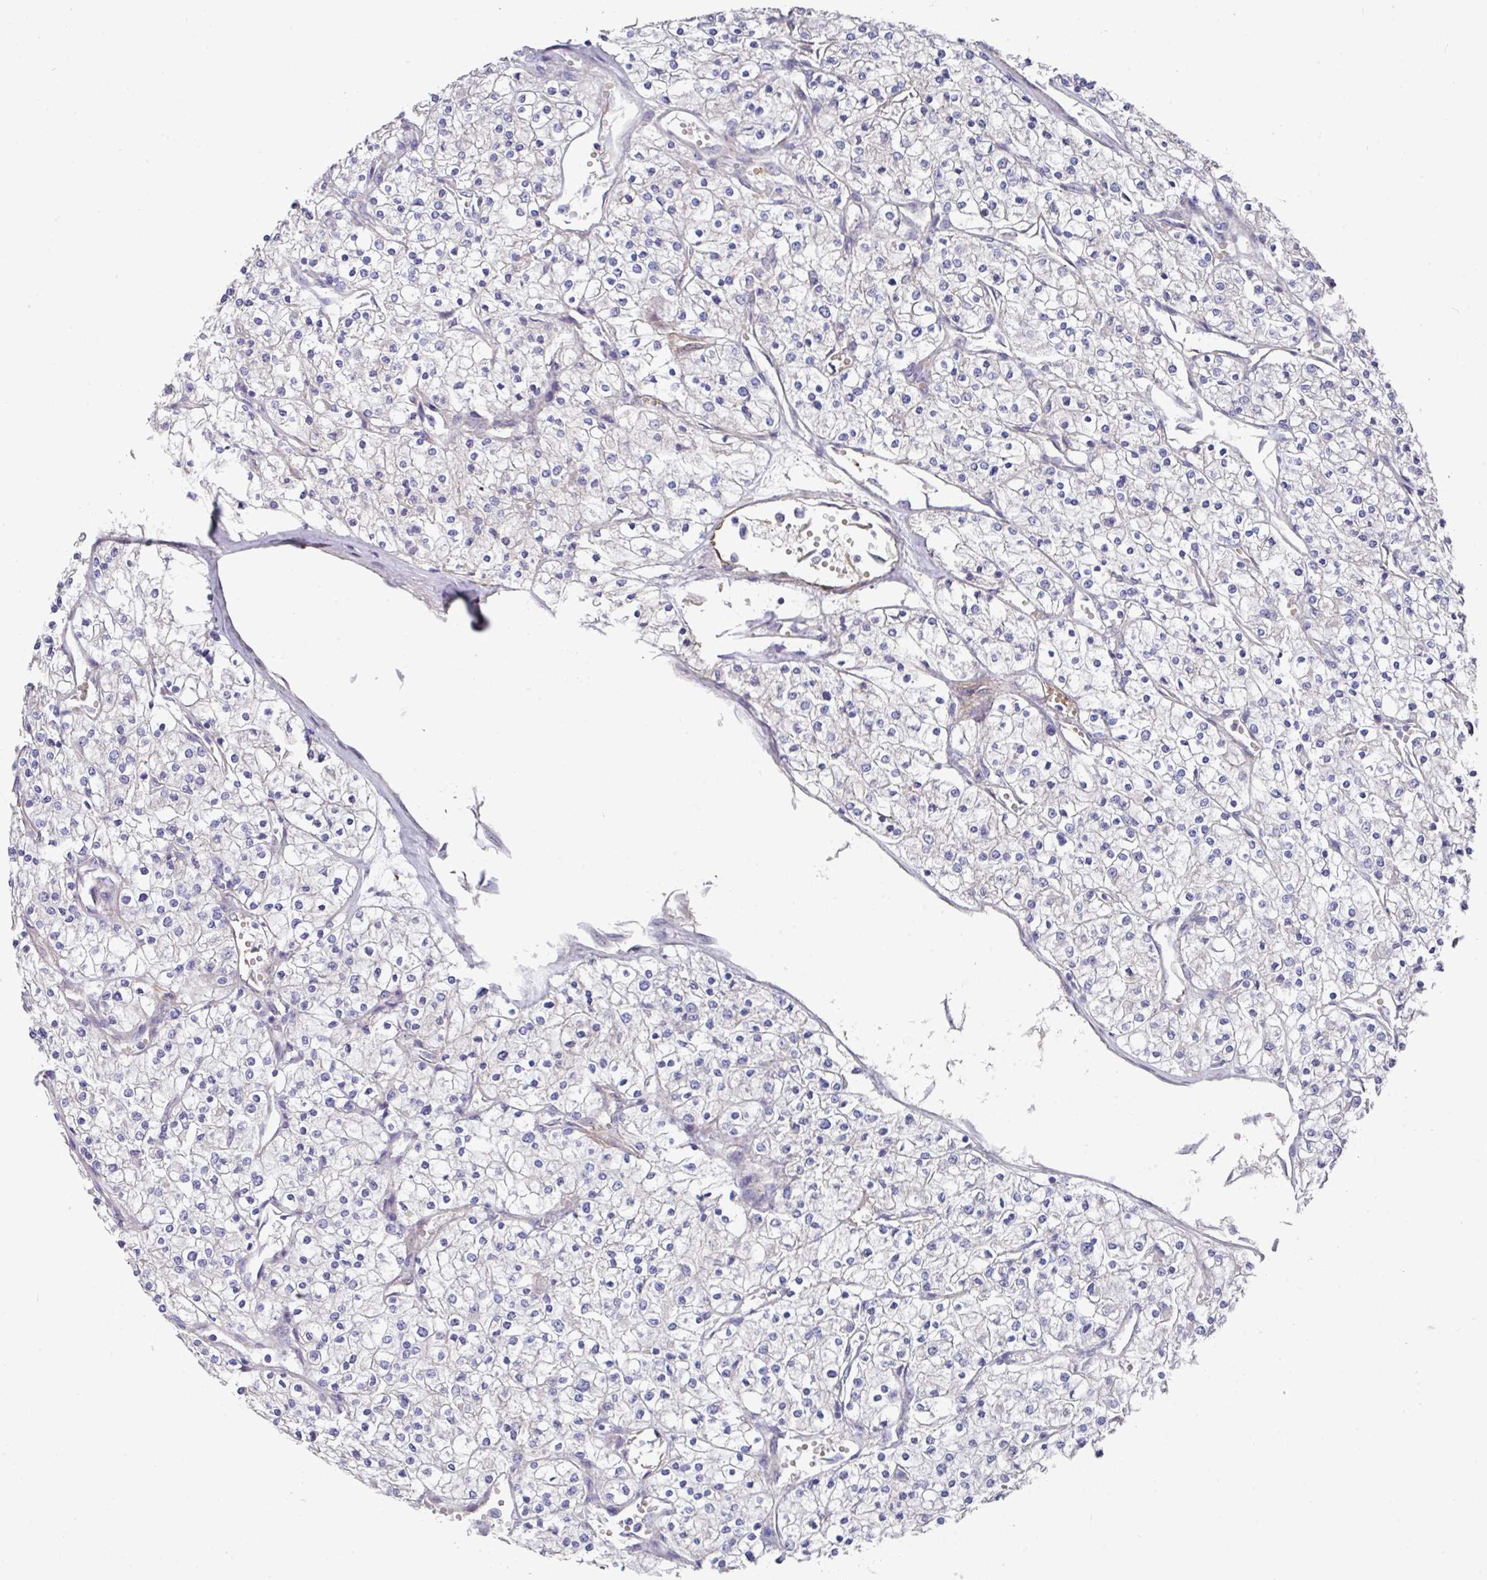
{"staining": {"intensity": "negative", "quantity": "none", "location": "none"}, "tissue": "renal cancer", "cell_type": "Tumor cells", "image_type": "cancer", "snomed": [{"axis": "morphology", "description": "Adenocarcinoma, NOS"}, {"axis": "topography", "description": "Kidney"}], "caption": "IHC photomicrograph of neoplastic tissue: renal adenocarcinoma stained with DAB (3,3'-diaminobenzidine) reveals no significant protein expression in tumor cells.", "gene": "PRR5", "patient": {"sex": "male", "age": 80}}